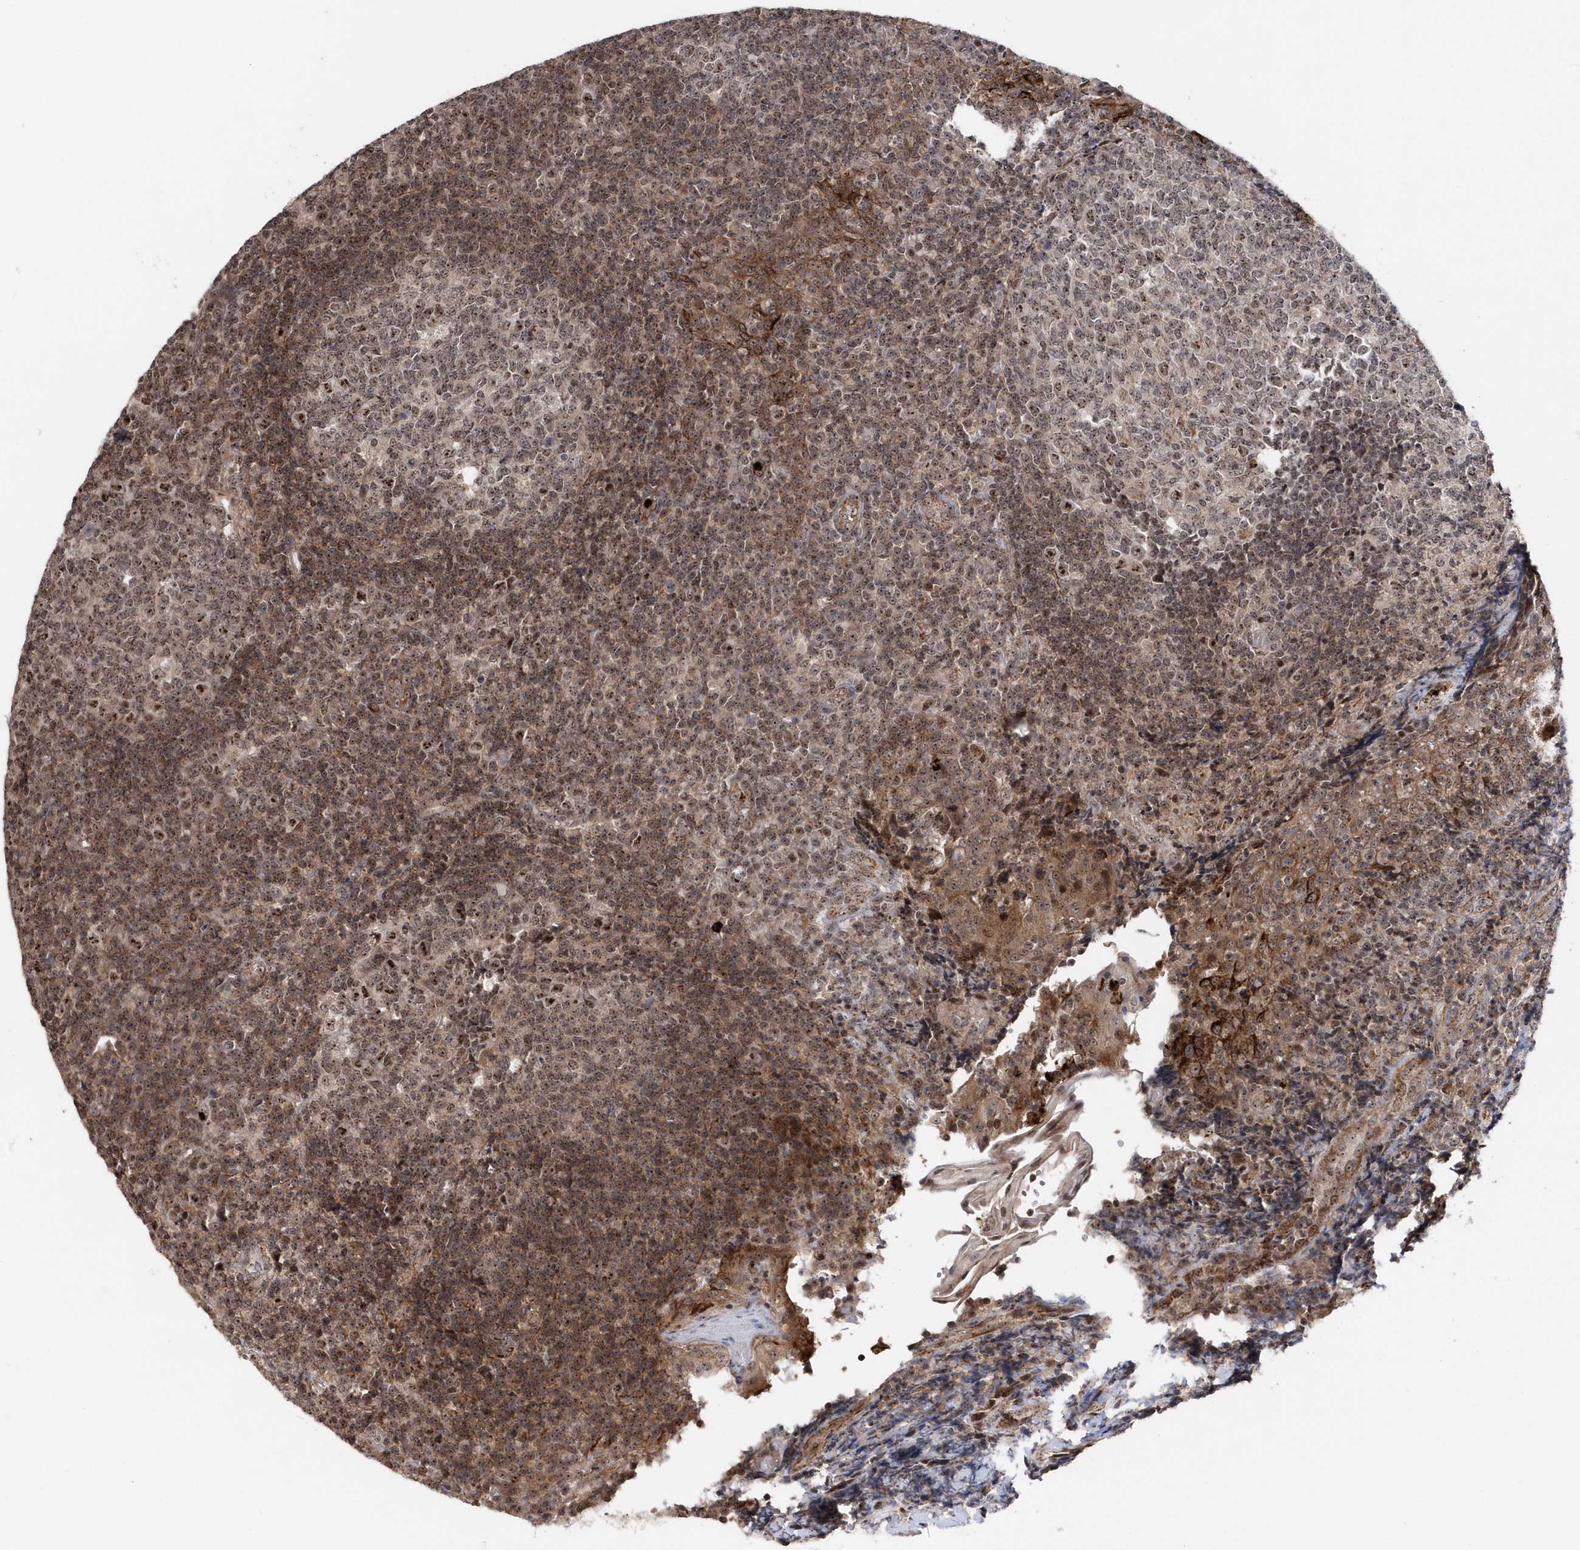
{"staining": {"intensity": "weak", "quantity": "25%-75%", "location": "nuclear"}, "tissue": "tonsil", "cell_type": "Germinal center cells", "image_type": "normal", "snomed": [{"axis": "morphology", "description": "Normal tissue, NOS"}, {"axis": "topography", "description": "Tonsil"}], "caption": "Immunohistochemistry (IHC) (DAB) staining of normal tonsil displays weak nuclear protein positivity in about 25%-75% of germinal center cells.", "gene": "SOWAHB", "patient": {"sex": "female", "age": 19}}